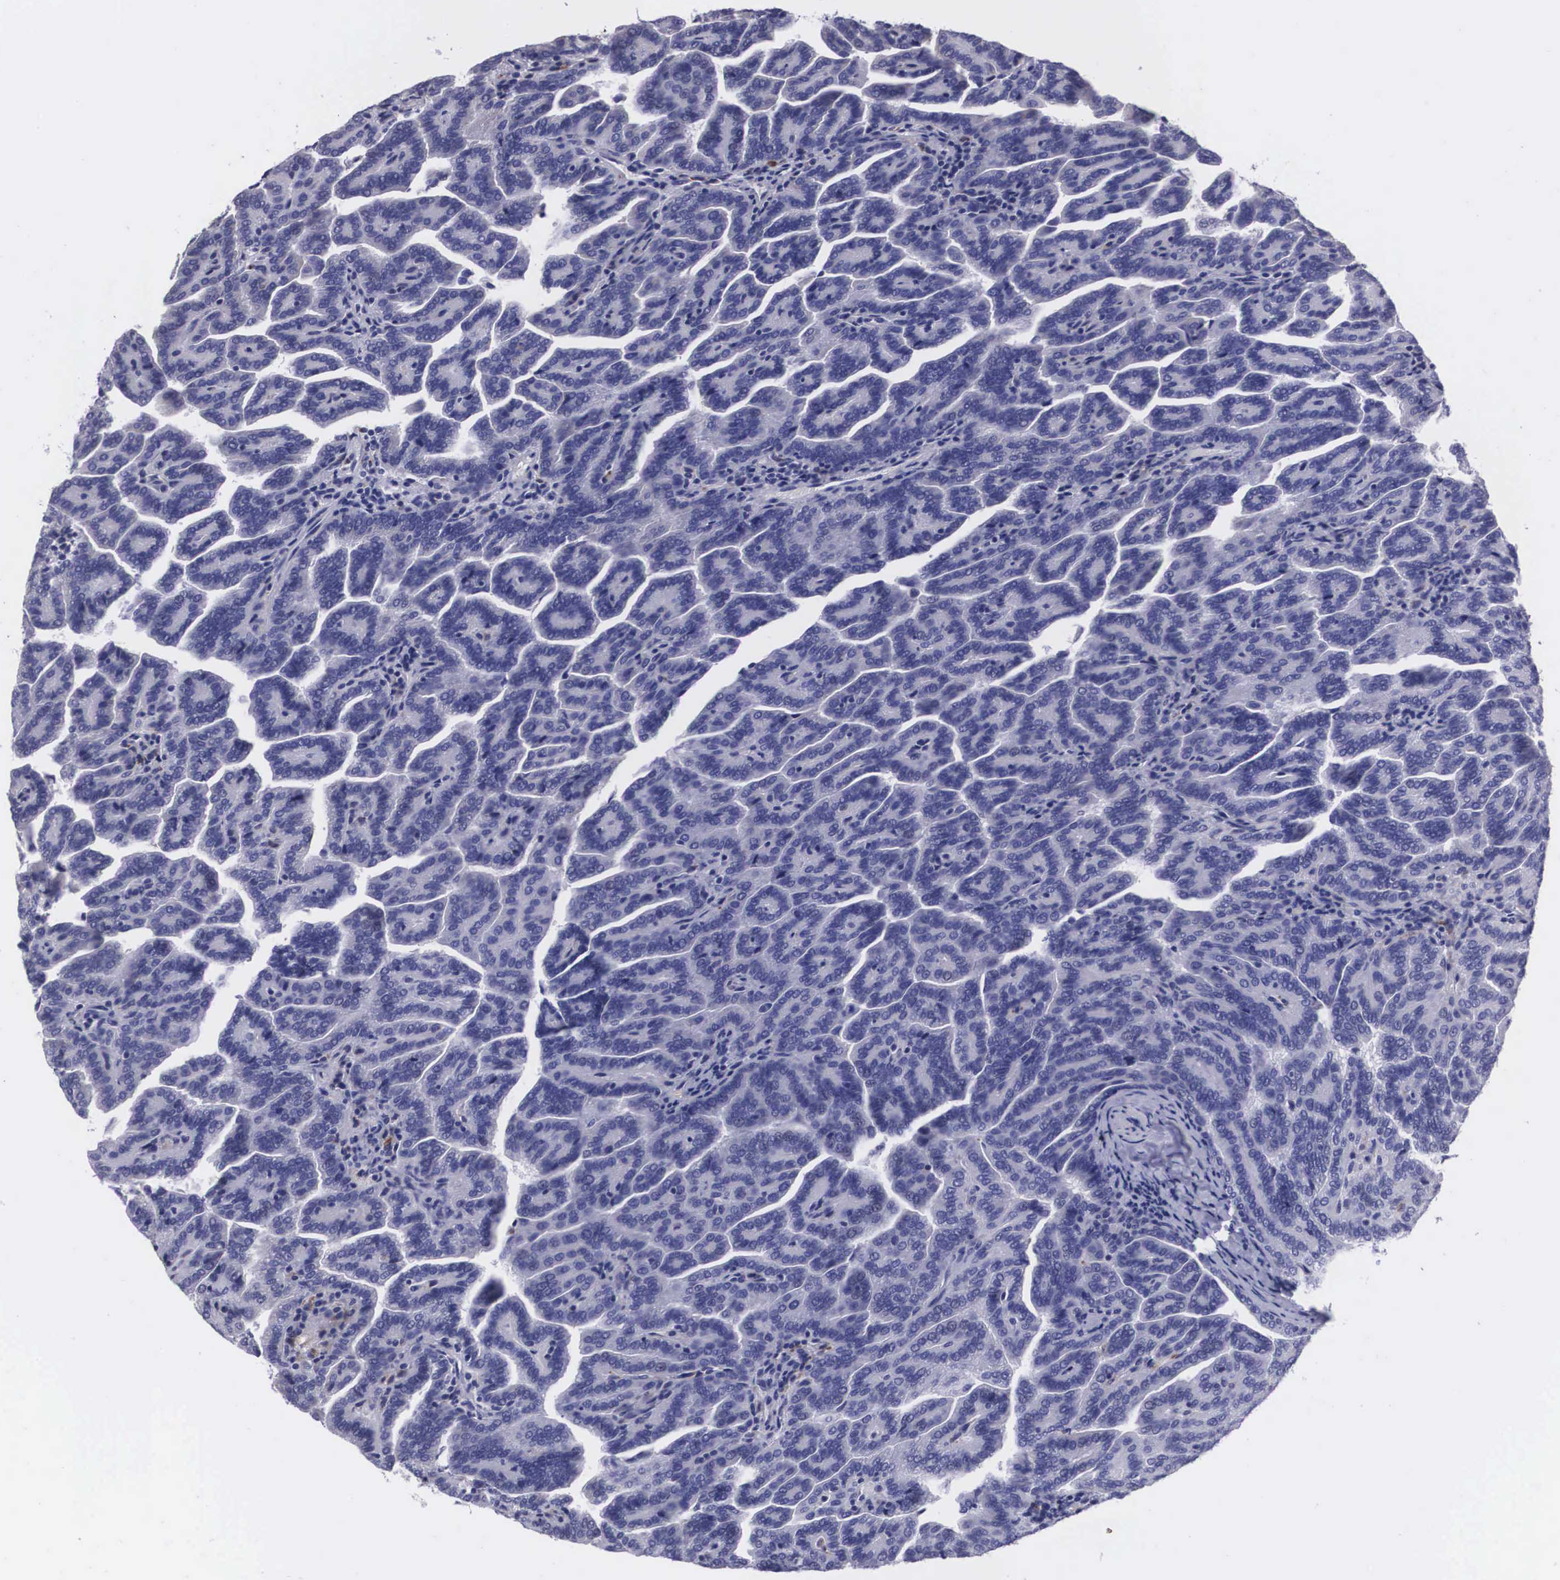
{"staining": {"intensity": "negative", "quantity": "none", "location": "none"}, "tissue": "renal cancer", "cell_type": "Tumor cells", "image_type": "cancer", "snomed": [{"axis": "morphology", "description": "Adenocarcinoma, NOS"}, {"axis": "topography", "description": "Kidney"}], "caption": "Immunohistochemical staining of renal cancer (adenocarcinoma) demonstrates no significant positivity in tumor cells.", "gene": "CRELD2", "patient": {"sex": "male", "age": 61}}